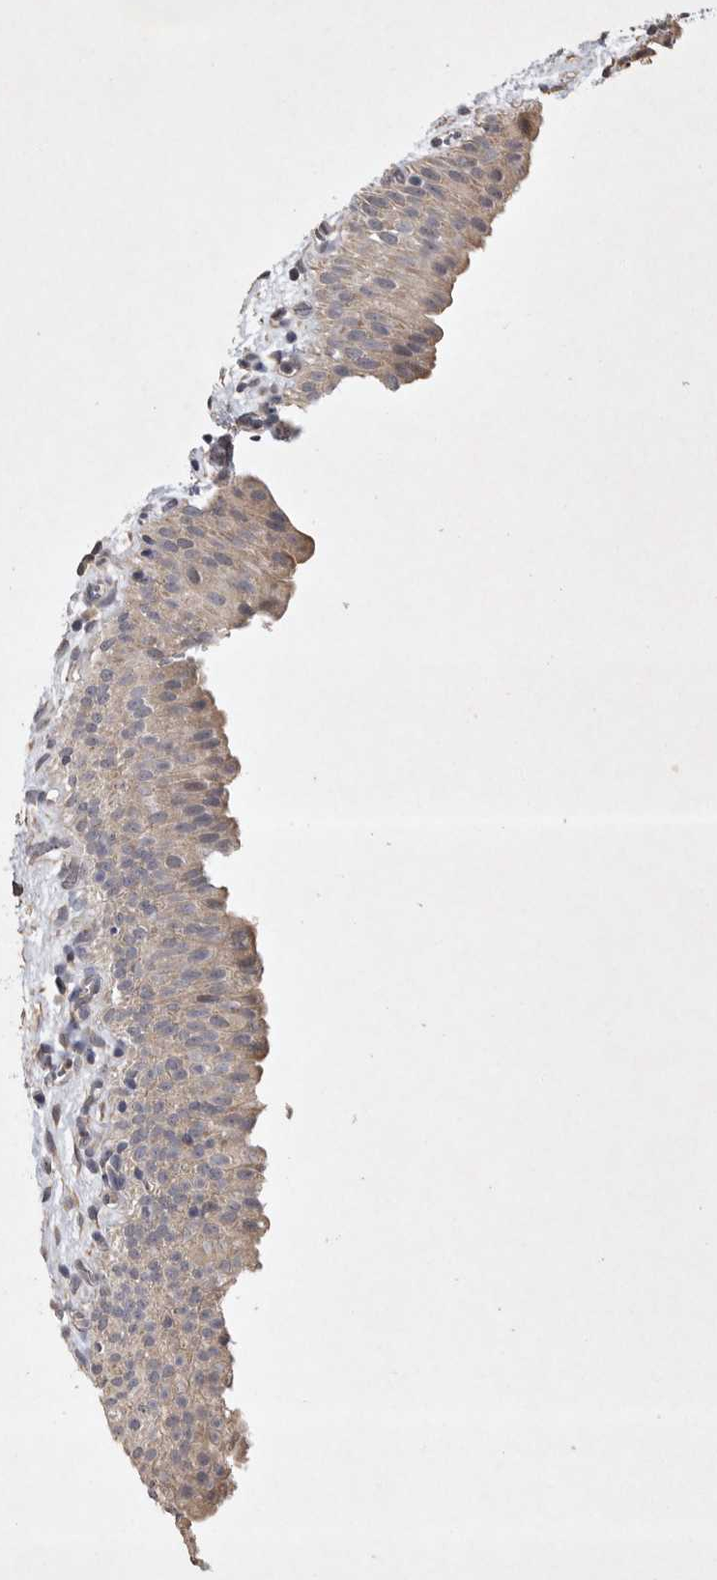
{"staining": {"intensity": "weak", "quantity": "25%-75%", "location": "cytoplasmic/membranous"}, "tissue": "urinary bladder", "cell_type": "Urothelial cells", "image_type": "normal", "snomed": [{"axis": "morphology", "description": "Normal tissue, NOS"}, {"axis": "topography", "description": "Urinary bladder"}], "caption": "The micrograph shows staining of benign urinary bladder, revealing weak cytoplasmic/membranous protein staining (brown color) within urothelial cells.", "gene": "EDEM3", "patient": {"sex": "male", "age": 82}}